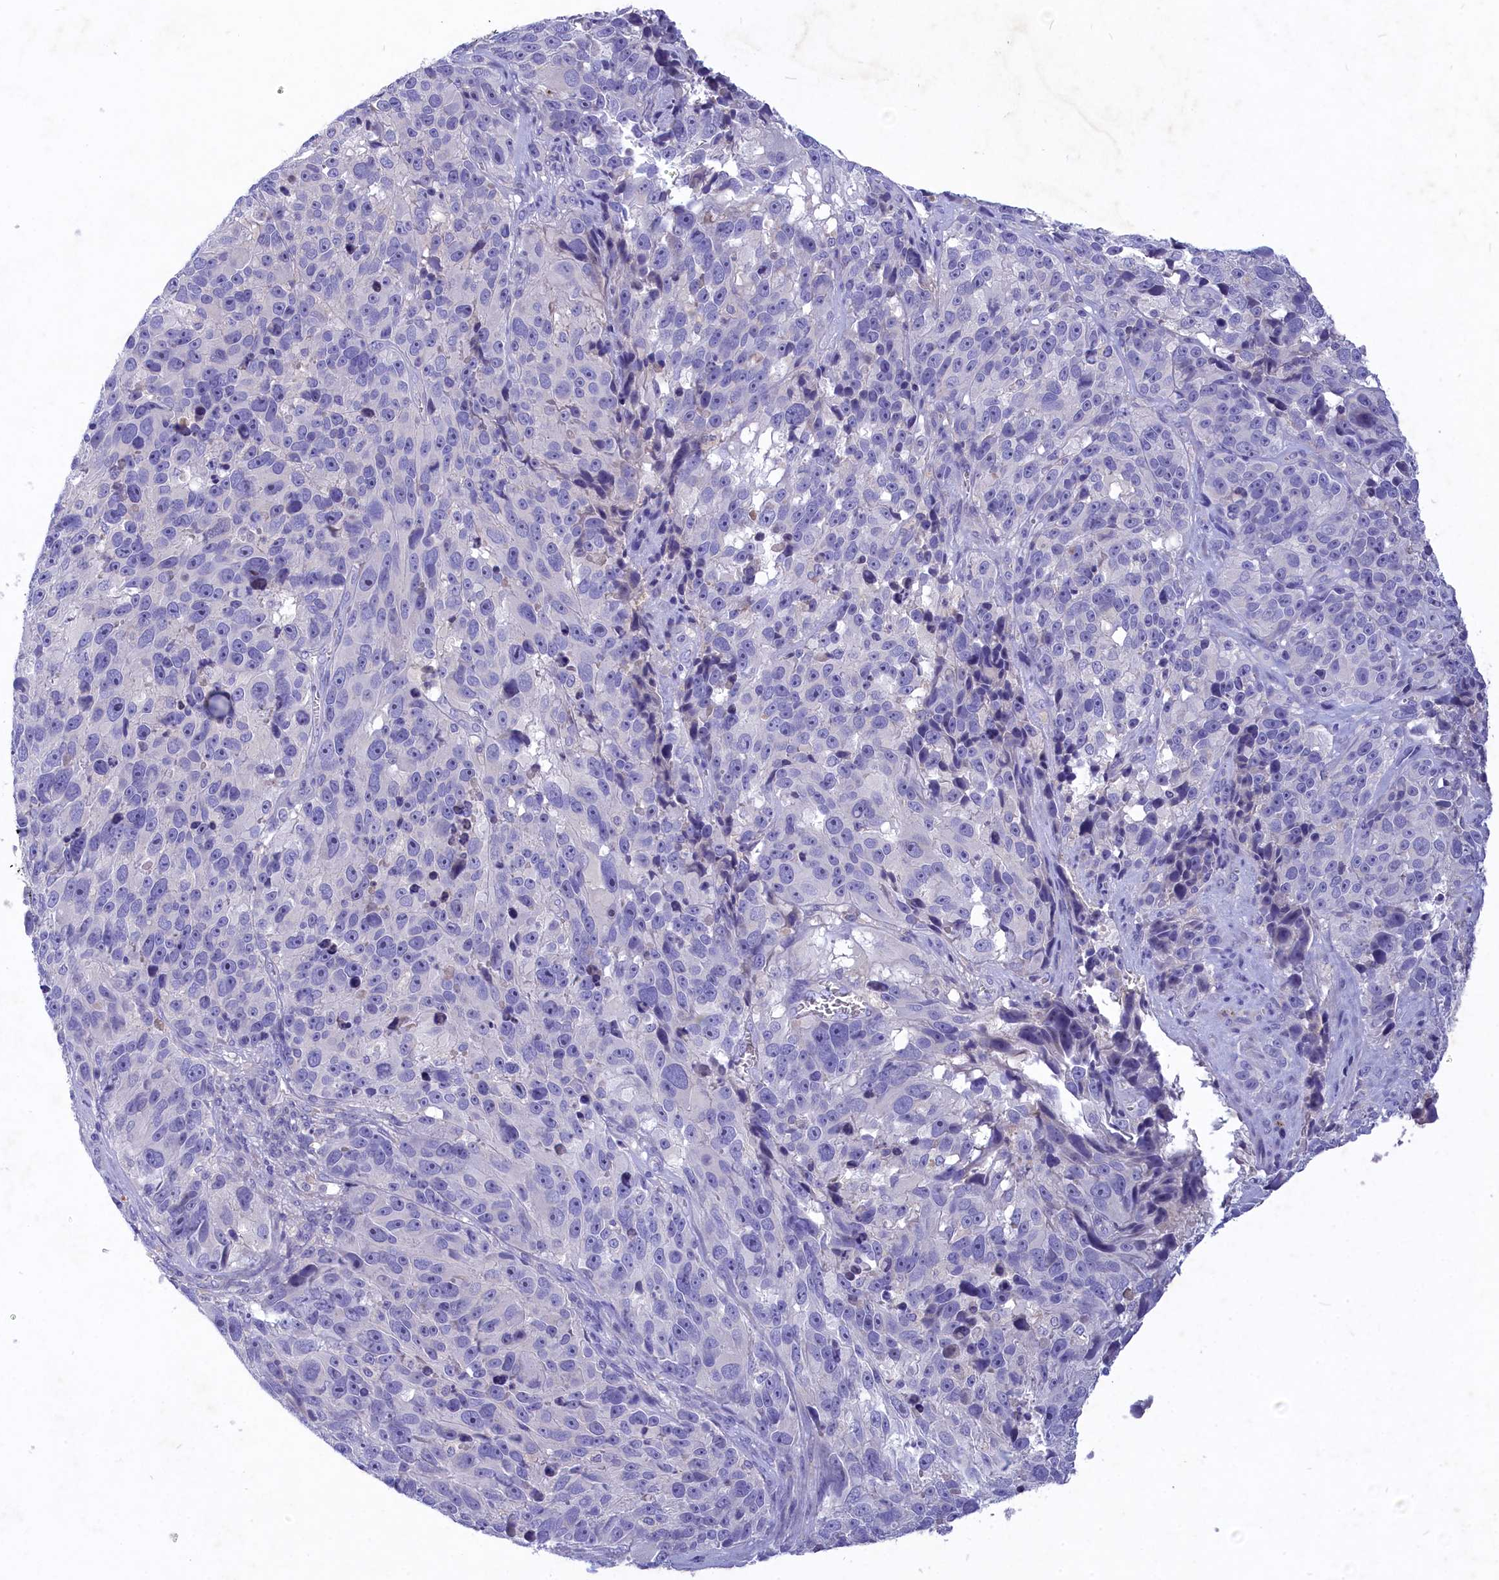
{"staining": {"intensity": "negative", "quantity": "none", "location": "none"}, "tissue": "melanoma", "cell_type": "Tumor cells", "image_type": "cancer", "snomed": [{"axis": "morphology", "description": "Malignant melanoma, NOS"}, {"axis": "topography", "description": "Skin"}], "caption": "This is an immunohistochemistry (IHC) micrograph of human malignant melanoma. There is no positivity in tumor cells.", "gene": "DEFB119", "patient": {"sex": "male", "age": 84}}